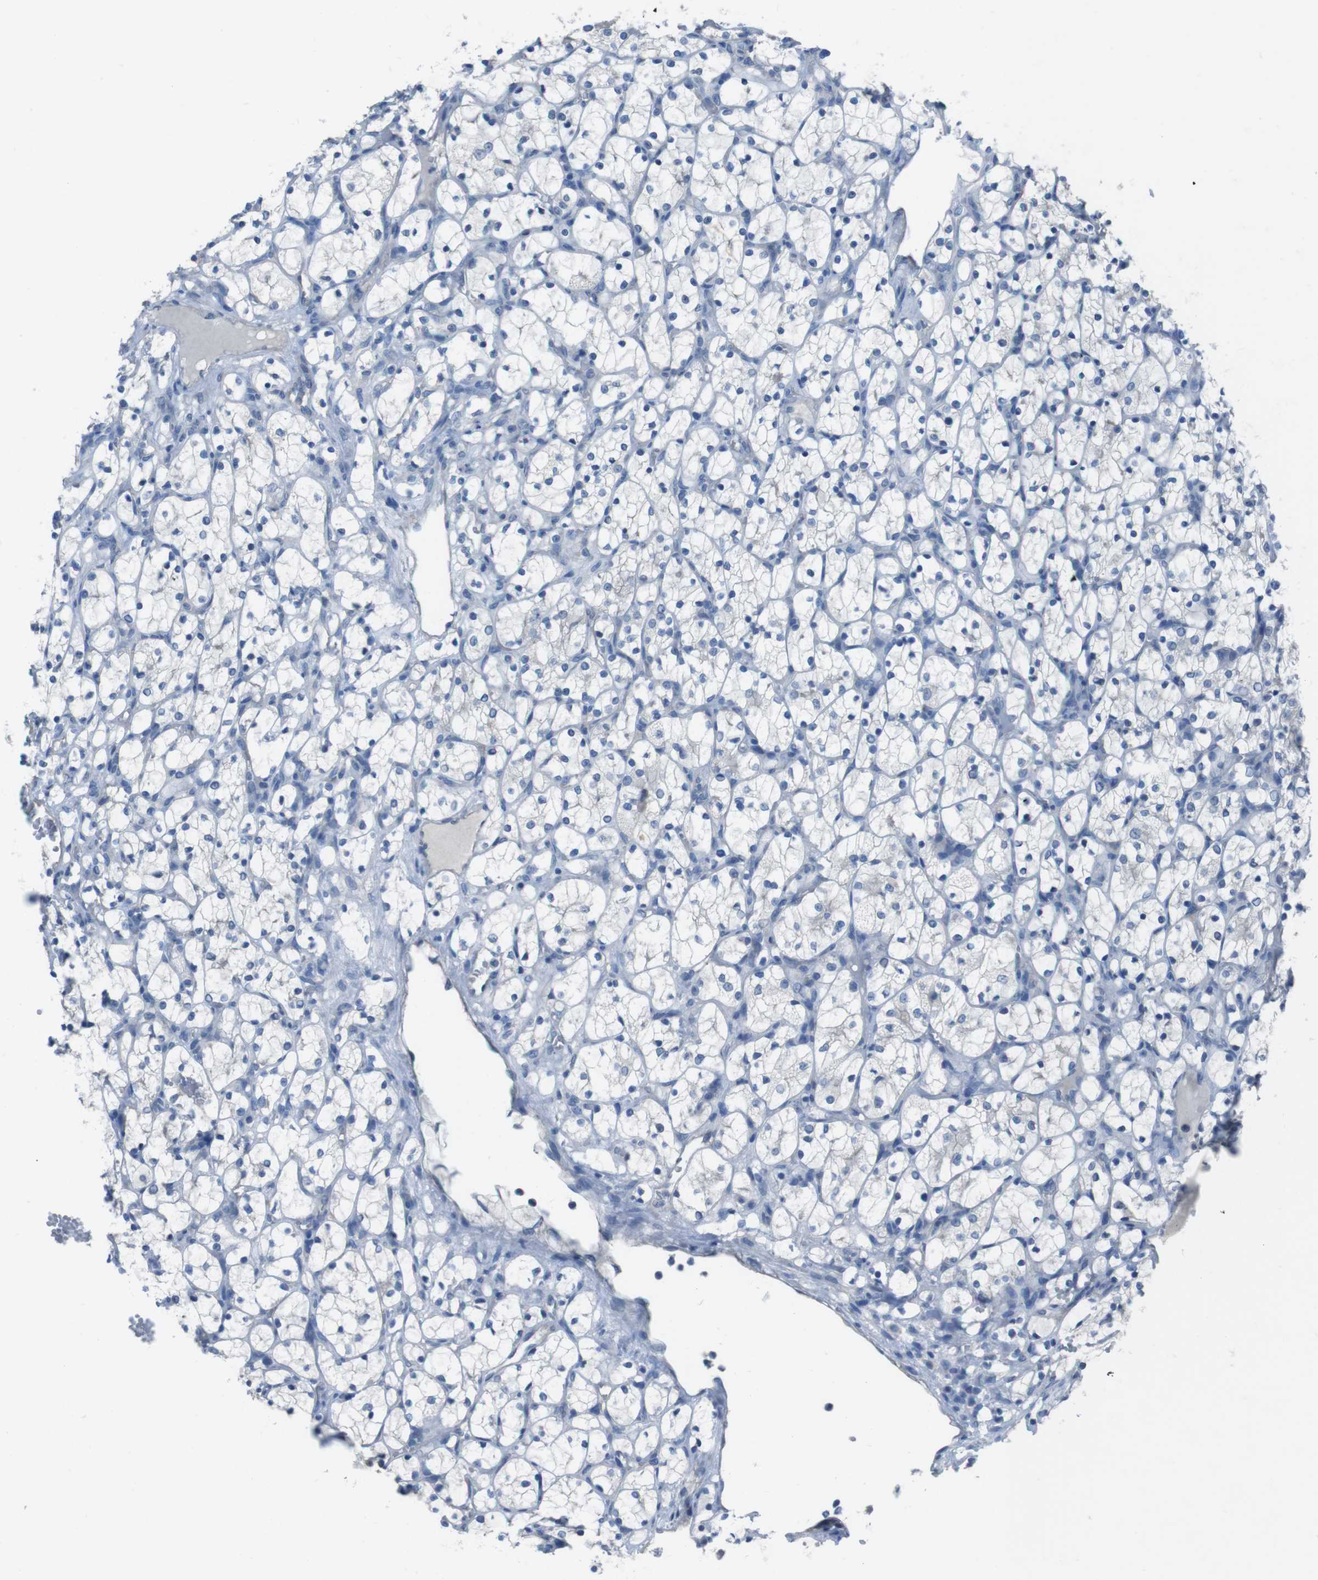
{"staining": {"intensity": "negative", "quantity": "none", "location": "none"}, "tissue": "renal cancer", "cell_type": "Tumor cells", "image_type": "cancer", "snomed": [{"axis": "morphology", "description": "Adenocarcinoma, NOS"}, {"axis": "topography", "description": "Kidney"}], "caption": "Immunohistochemical staining of human renal cancer (adenocarcinoma) exhibits no significant expression in tumor cells. Nuclei are stained in blue.", "gene": "CYP2C8", "patient": {"sex": "female", "age": 69}}